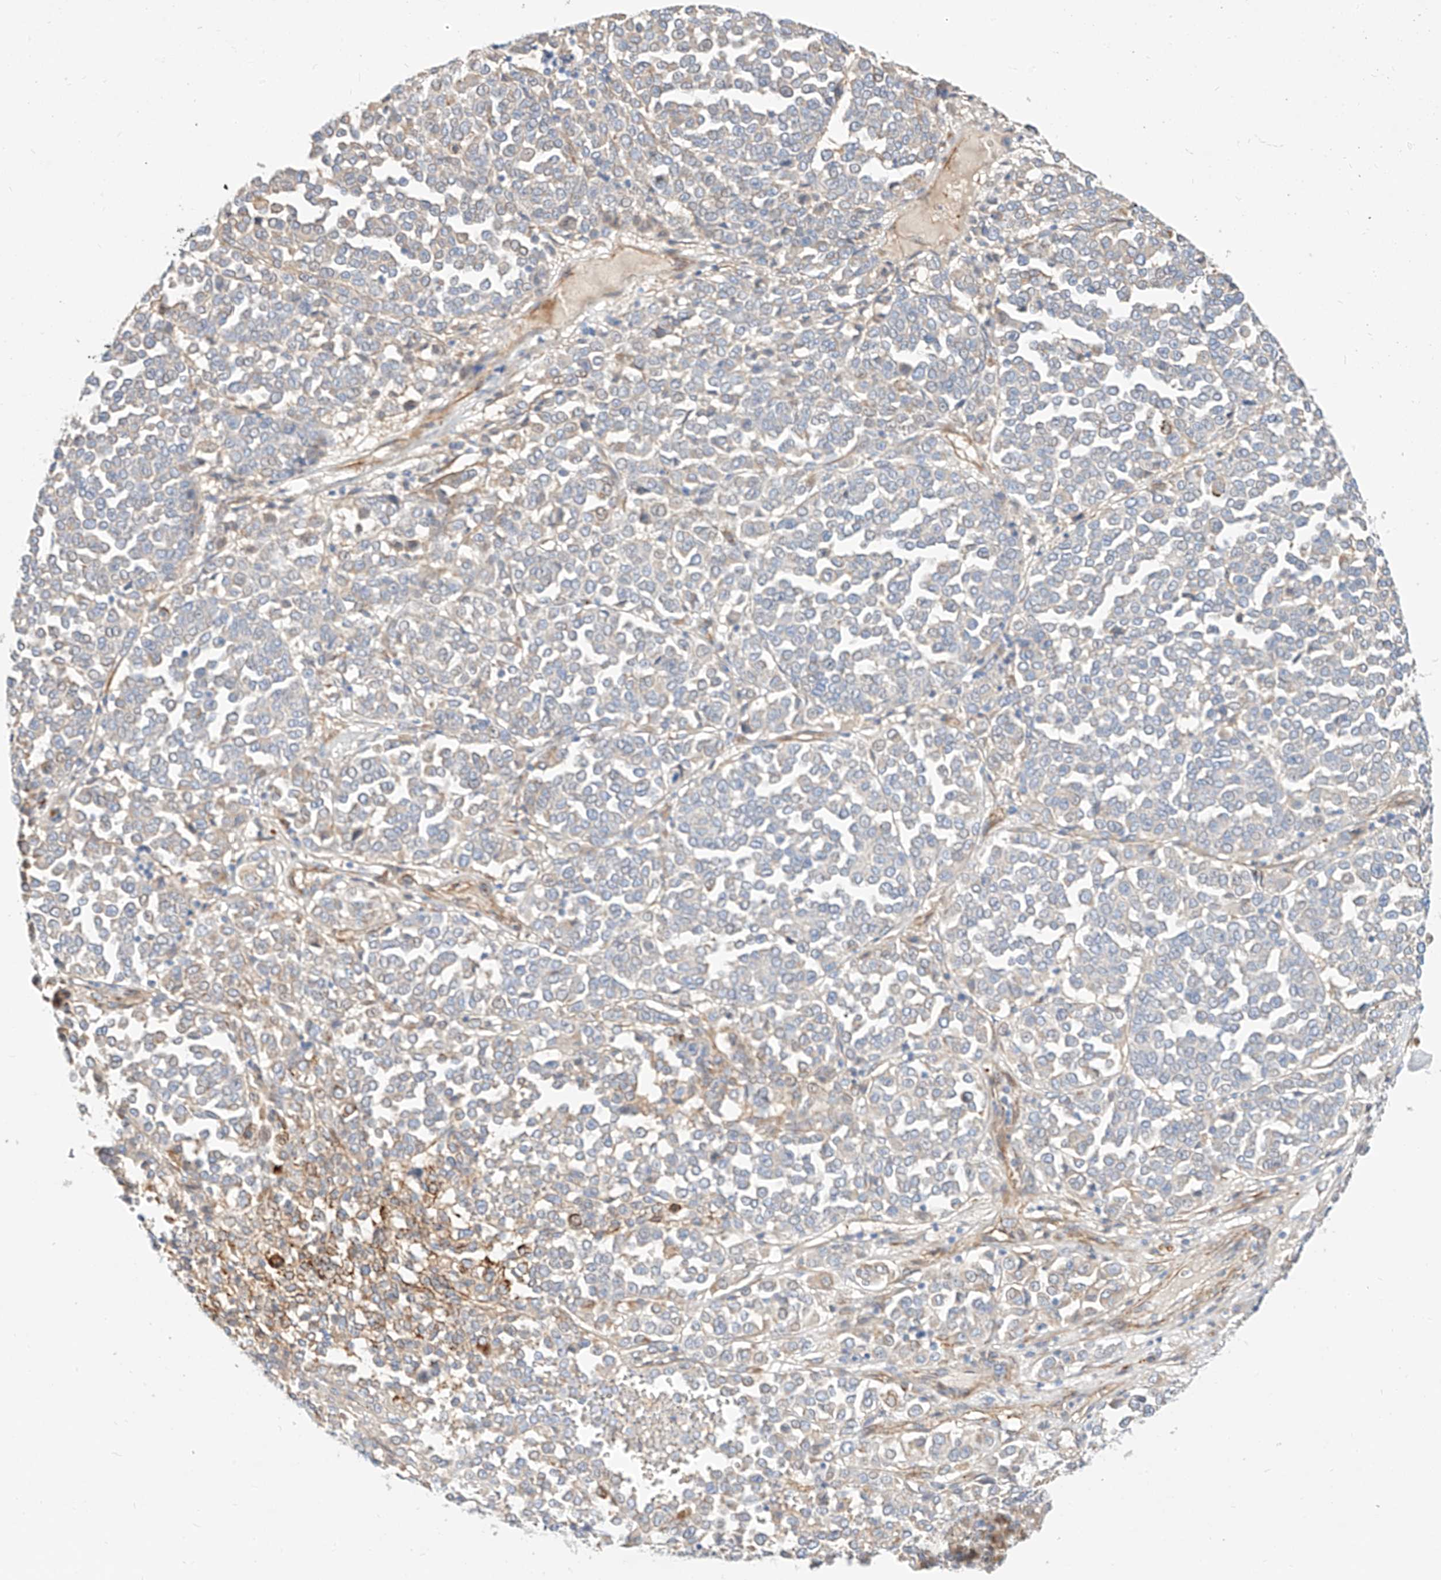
{"staining": {"intensity": "negative", "quantity": "none", "location": "none"}, "tissue": "melanoma", "cell_type": "Tumor cells", "image_type": "cancer", "snomed": [{"axis": "morphology", "description": "Malignant melanoma, Metastatic site"}, {"axis": "topography", "description": "Pancreas"}], "caption": "DAB immunohistochemical staining of human melanoma exhibits no significant staining in tumor cells.", "gene": "KCNH5", "patient": {"sex": "female", "age": 30}}